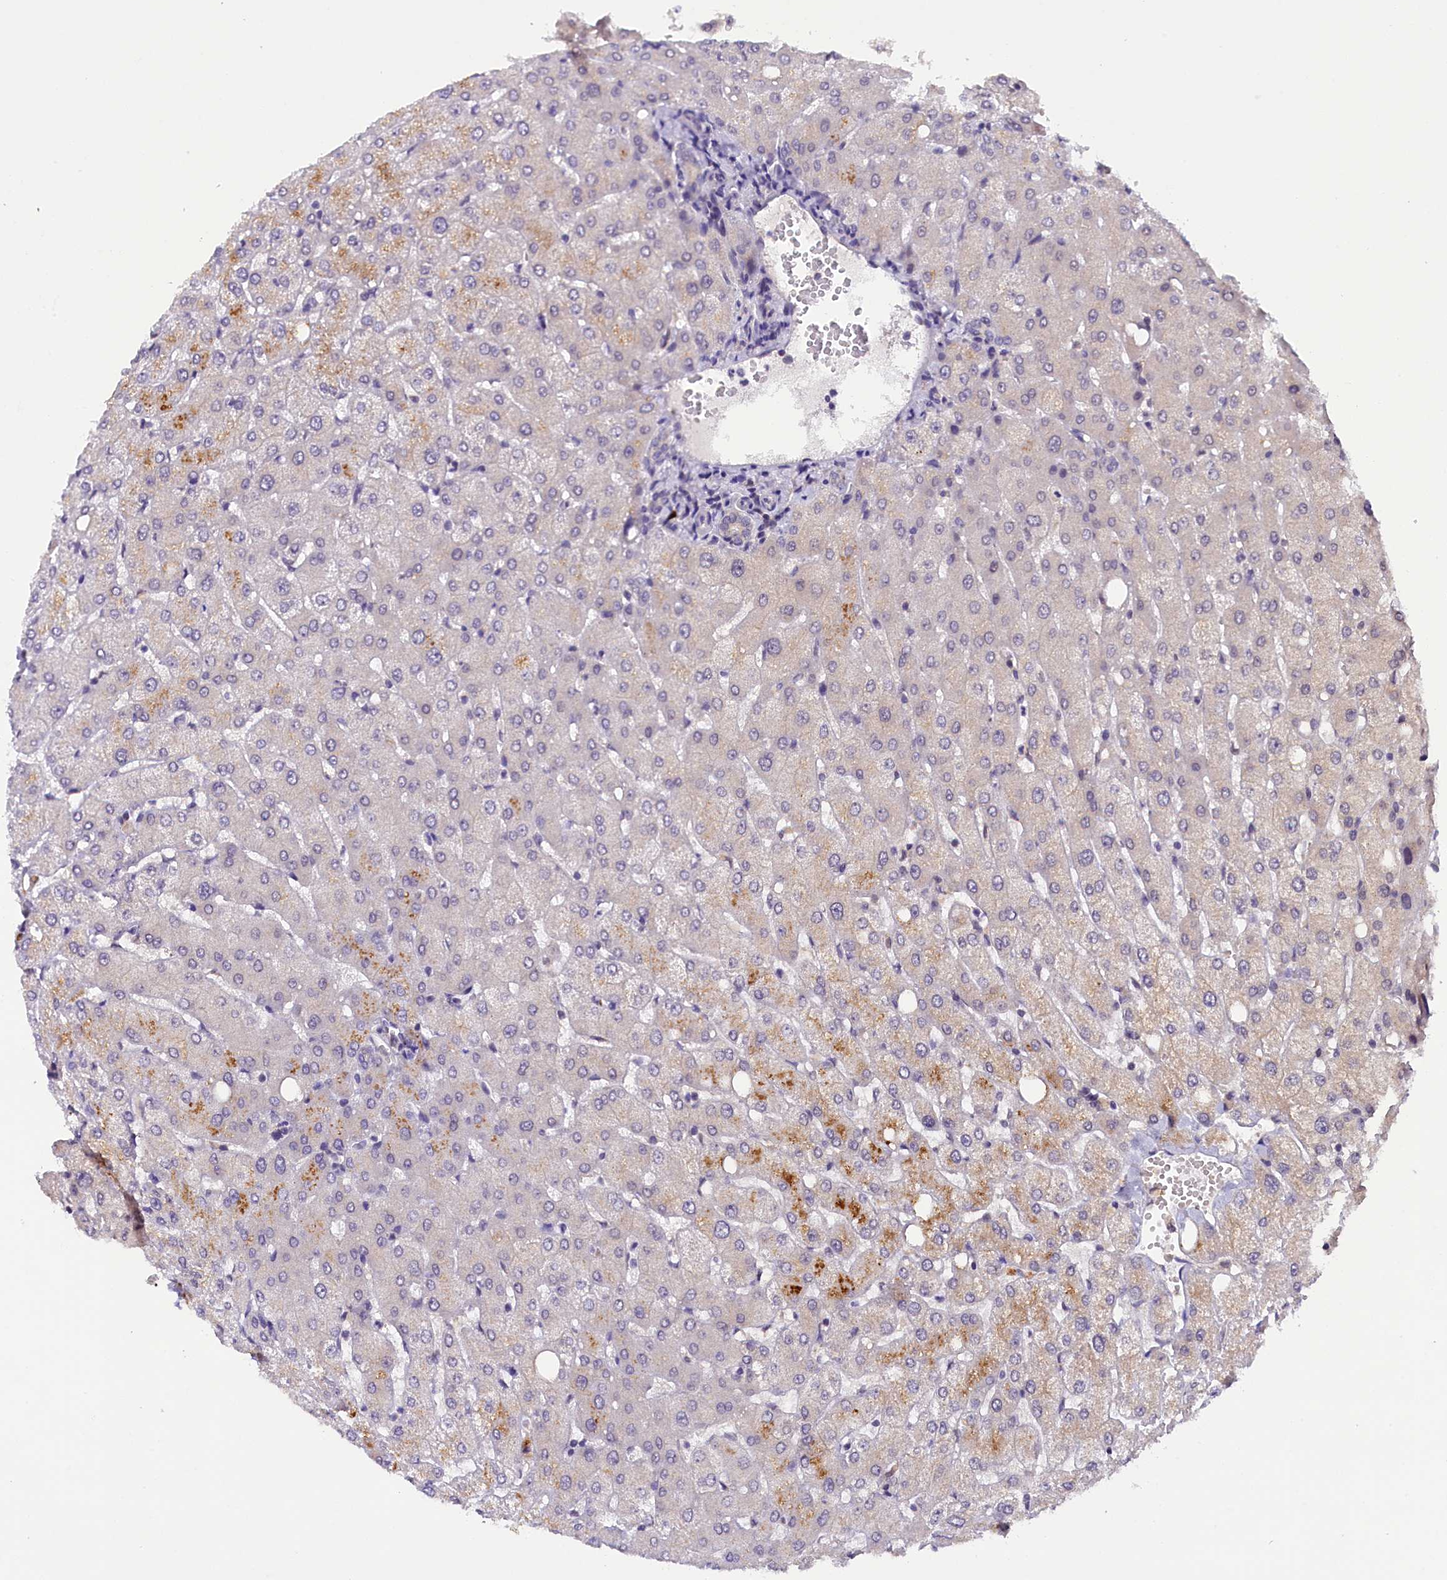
{"staining": {"intensity": "negative", "quantity": "none", "location": "none"}, "tissue": "liver", "cell_type": "Cholangiocytes", "image_type": "normal", "snomed": [{"axis": "morphology", "description": "Normal tissue, NOS"}, {"axis": "topography", "description": "Liver"}], "caption": "Liver was stained to show a protein in brown. There is no significant positivity in cholangiocytes.", "gene": "IQCN", "patient": {"sex": "female", "age": 54}}